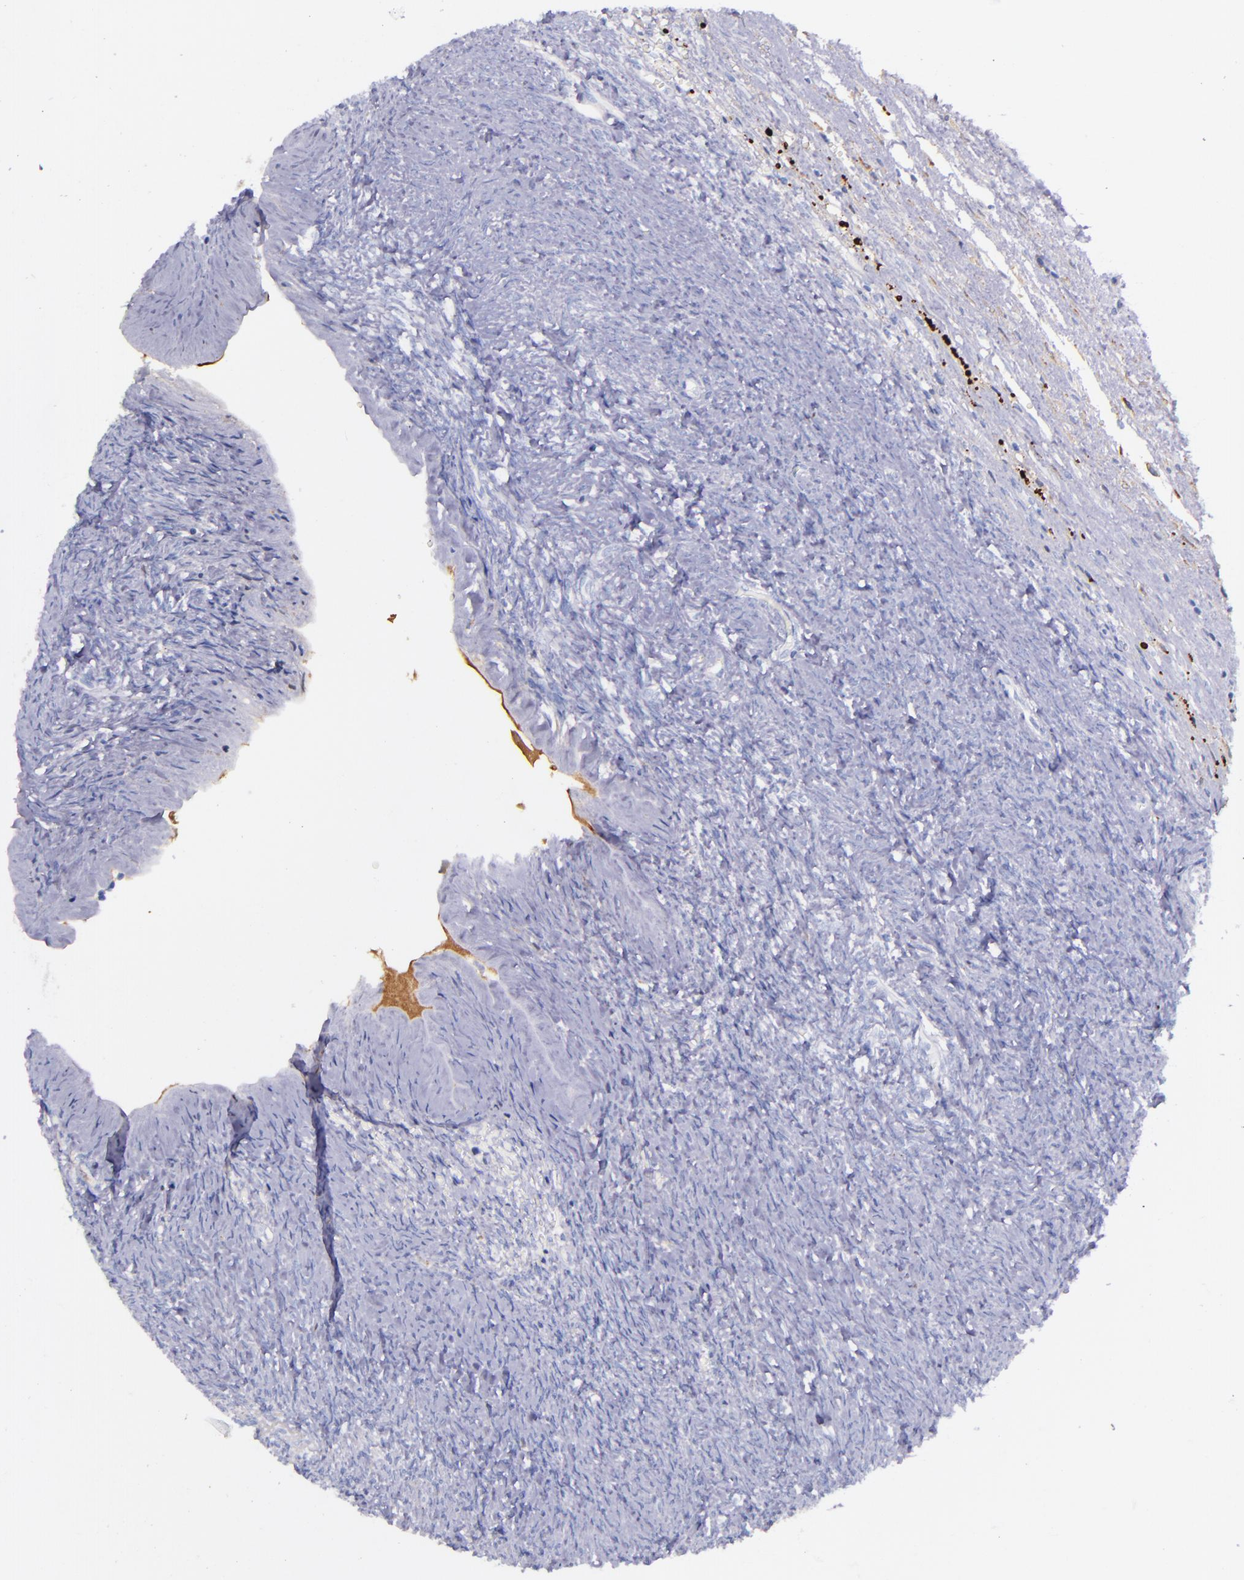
{"staining": {"intensity": "negative", "quantity": "none", "location": "none"}, "tissue": "ovary", "cell_type": "Follicle cells", "image_type": "normal", "snomed": [{"axis": "morphology", "description": "Normal tissue, NOS"}, {"axis": "topography", "description": "Ovary"}], "caption": "A high-resolution micrograph shows immunohistochemistry (IHC) staining of normal ovary, which reveals no significant positivity in follicle cells. Nuclei are stained in blue.", "gene": "KNG1", "patient": {"sex": "female", "age": 56}}